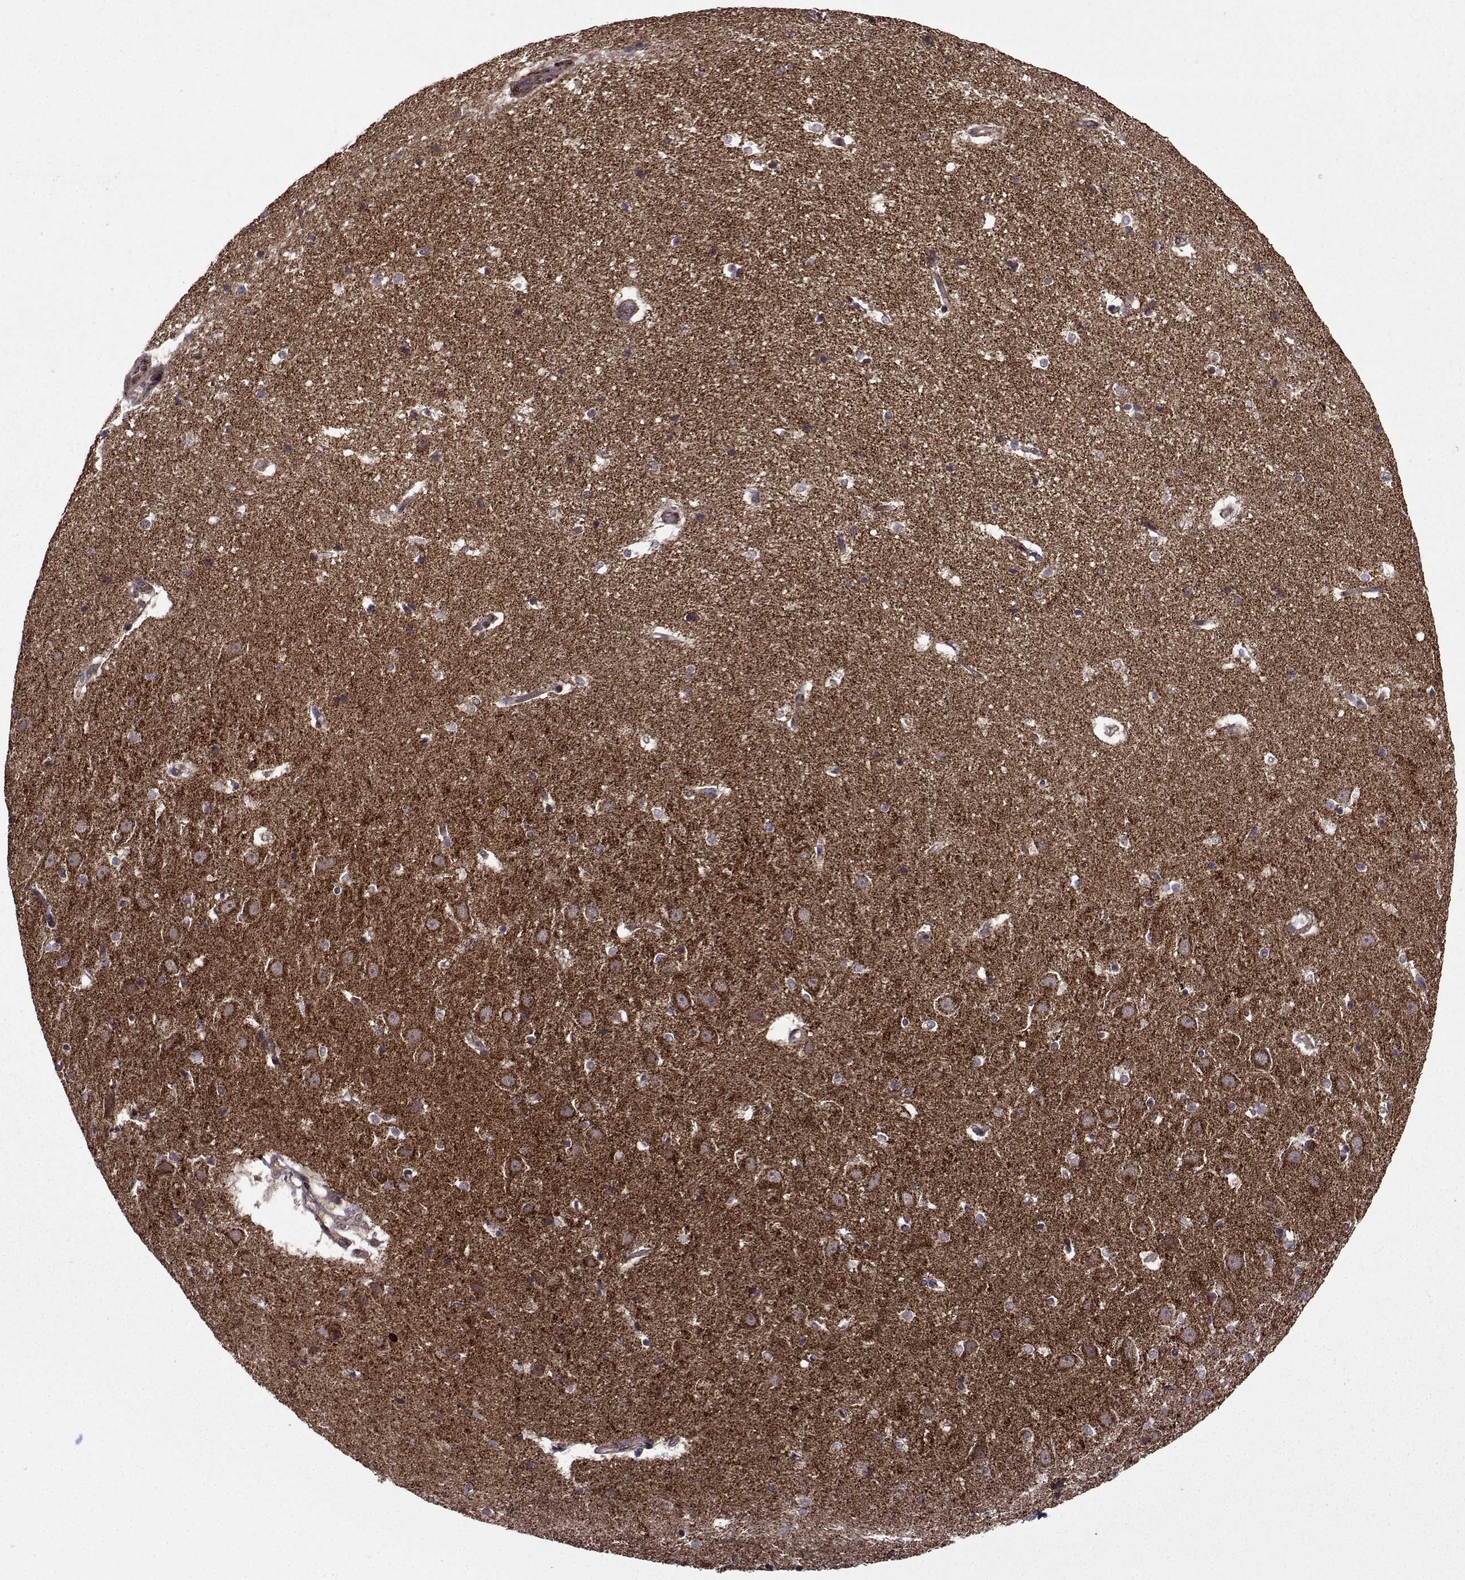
{"staining": {"intensity": "negative", "quantity": "none", "location": "none"}, "tissue": "hippocampus", "cell_type": "Glial cells", "image_type": "normal", "snomed": [{"axis": "morphology", "description": "Normal tissue, NOS"}, {"axis": "topography", "description": "Hippocampus"}], "caption": "This is a micrograph of IHC staining of unremarkable hippocampus, which shows no staining in glial cells. (DAB (3,3'-diaminobenzidine) IHC, high magnification).", "gene": "TAB2", "patient": {"sex": "male", "age": 44}}